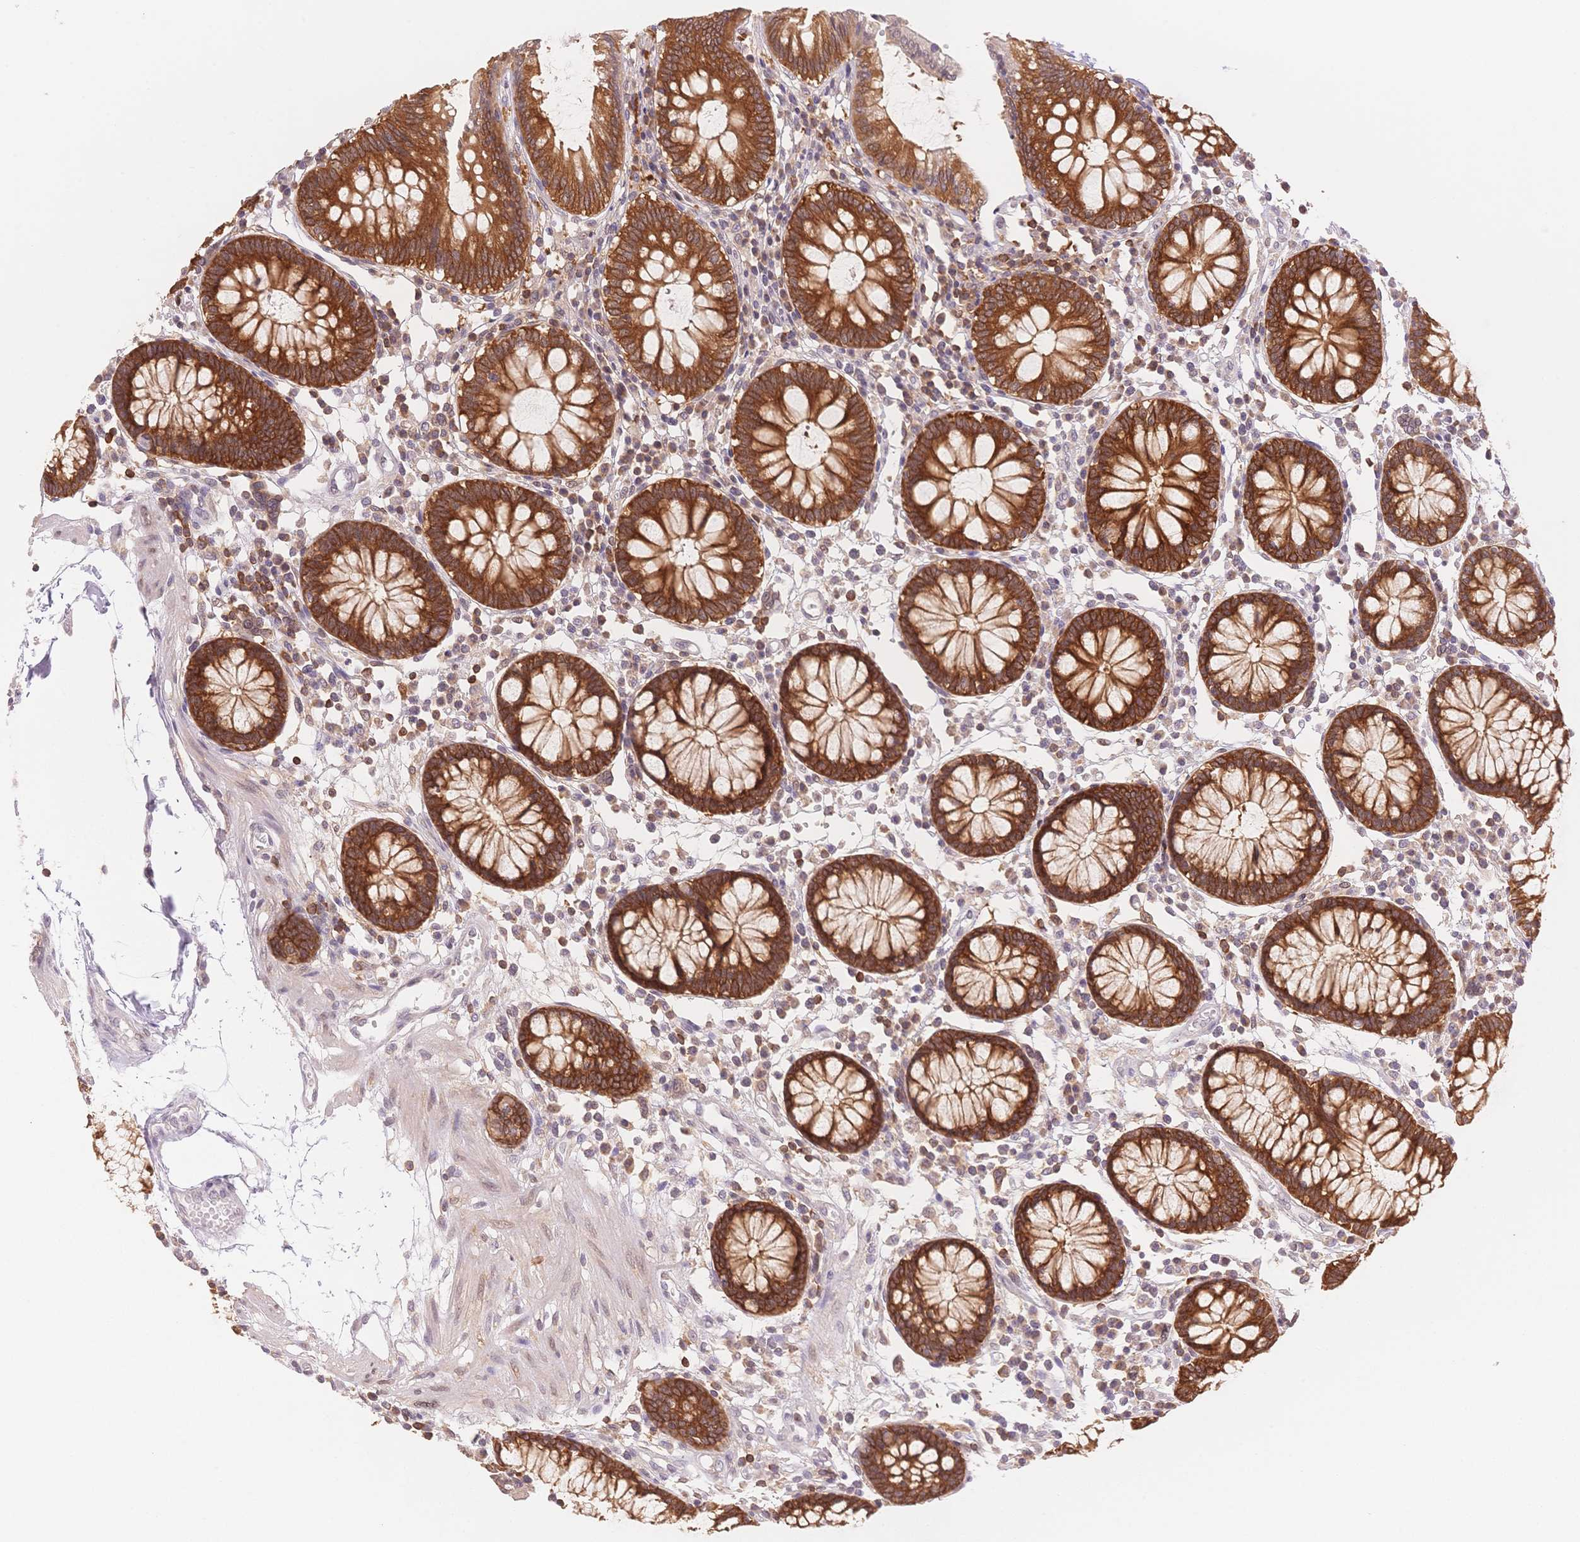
{"staining": {"intensity": "weak", "quantity": "25%-75%", "location": "cytoplasmic/membranous"}, "tissue": "colon", "cell_type": "Endothelial cells", "image_type": "normal", "snomed": [{"axis": "morphology", "description": "Normal tissue, NOS"}, {"axis": "morphology", "description": "Adenocarcinoma, NOS"}, {"axis": "topography", "description": "Colon"}], "caption": "Endothelial cells reveal low levels of weak cytoplasmic/membranous positivity in about 25%-75% of cells in unremarkable human colon.", "gene": "STK39", "patient": {"sex": "male", "age": 83}}